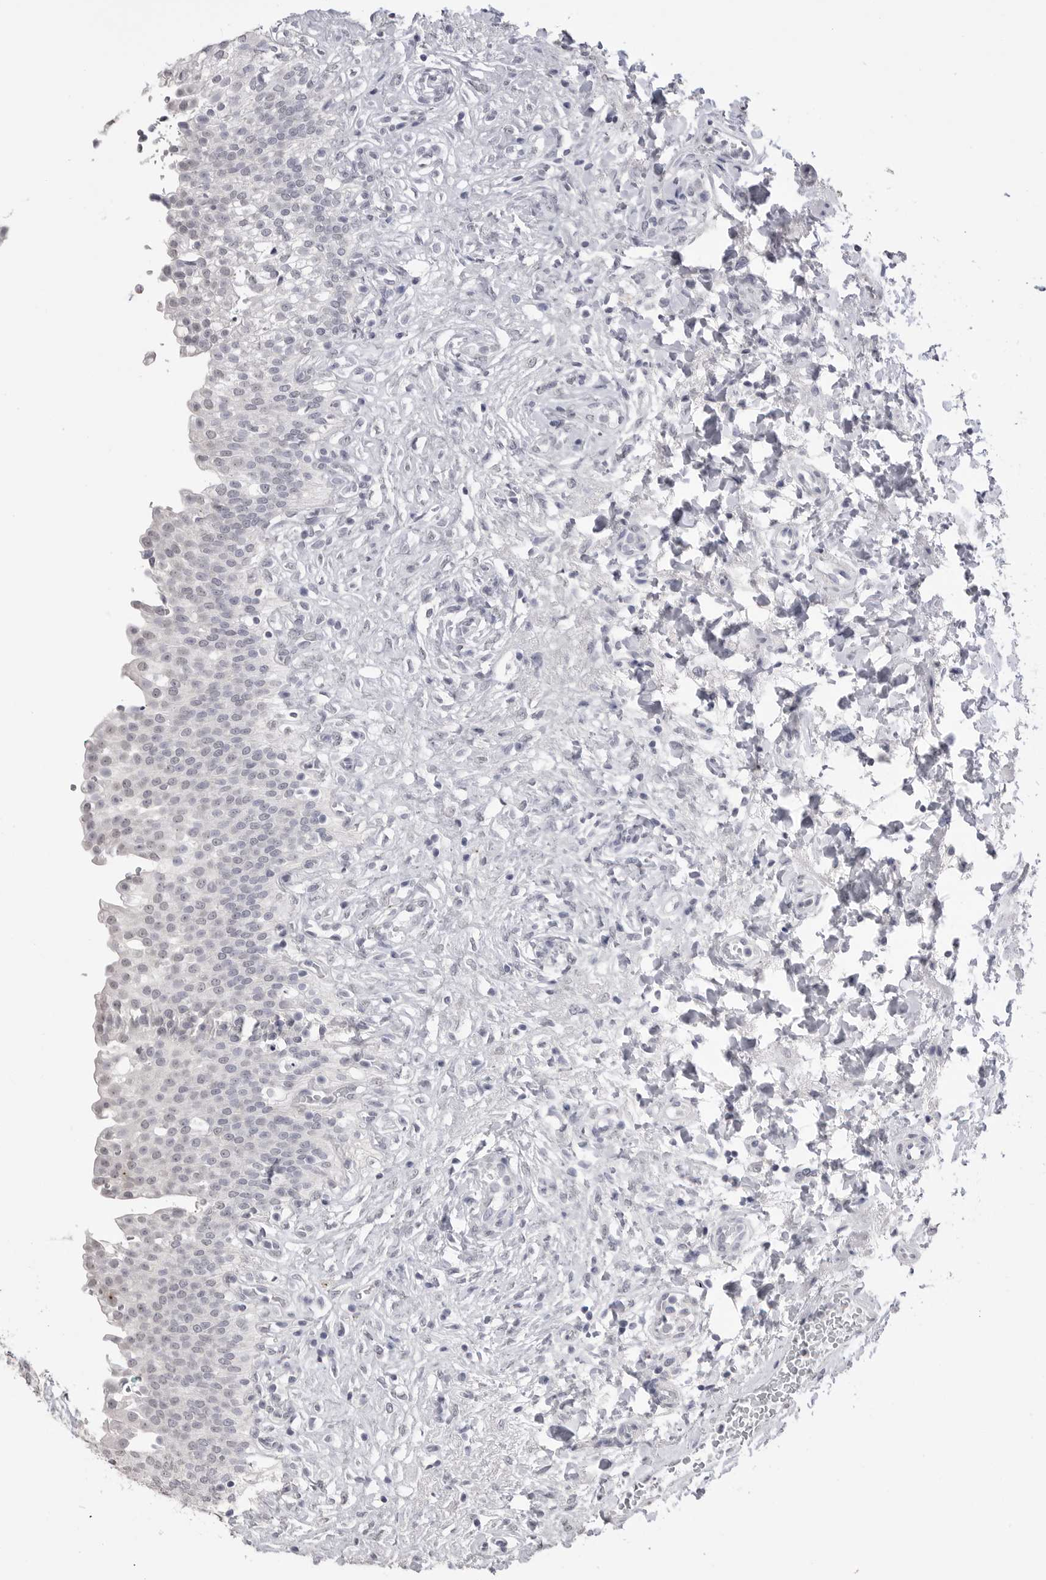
{"staining": {"intensity": "negative", "quantity": "none", "location": "none"}, "tissue": "urinary bladder", "cell_type": "Urothelial cells", "image_type": "normal", "snomed": [{"axis": "morphology", "description": "Urothelial carcinoma, High grade"}, {"axis": "topography", "description": "Urinary bladder"}], "caption": "This is an immunohistochemistry (IHC) histopathology image of normal urinary bladder. There is no staining in urothelial cells.", "gene": "ICAM5", "patient": {"sex": "male", "age": 46}}